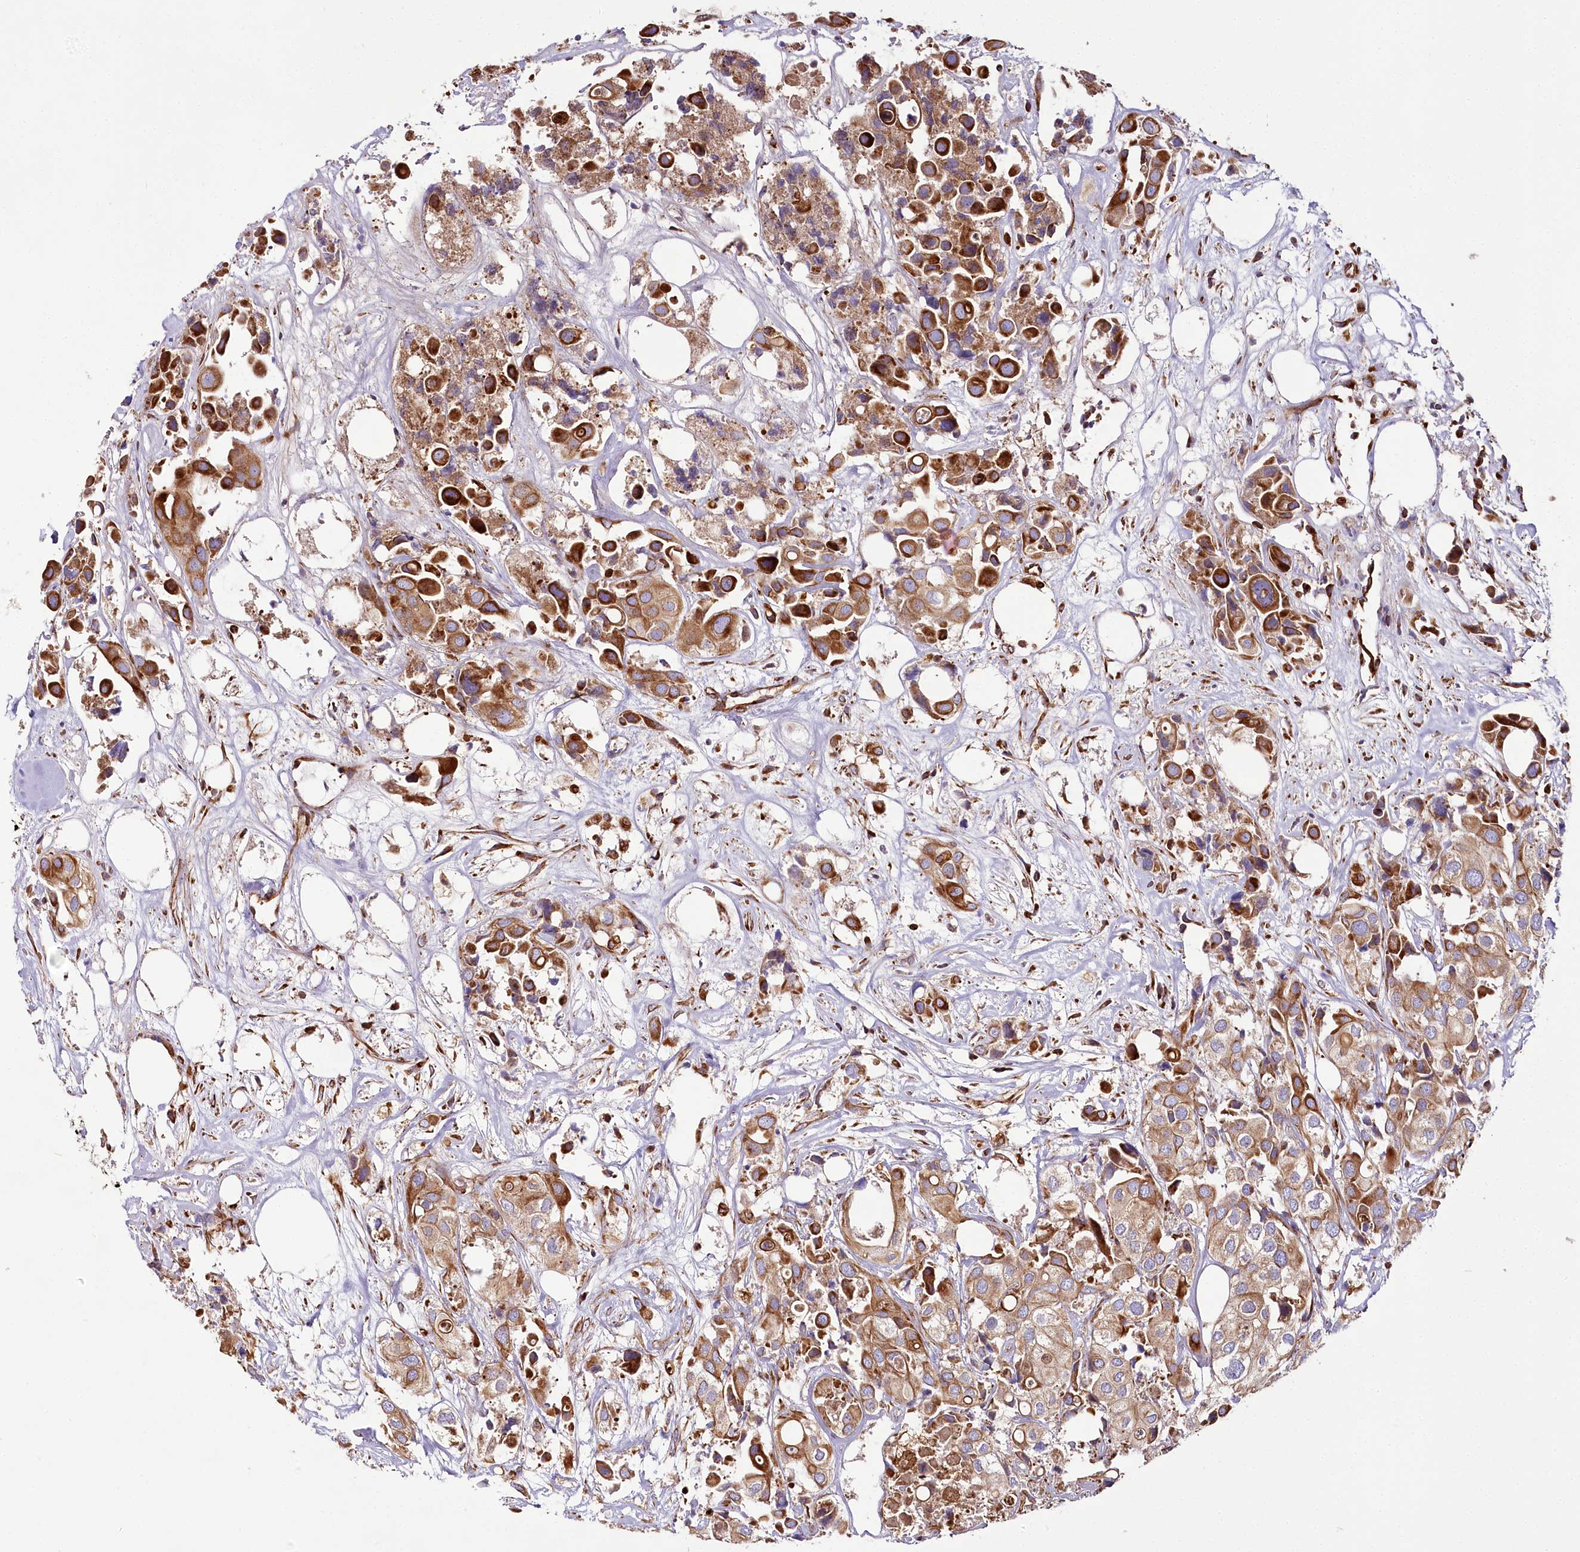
{"staining": {"intensity": "strong", "quantity": ">75%", "location": "cytoplasmic/membranous"}, "tissue": "urothelial cancer", "cell_type": "Tumor cells", "image_type": "cancer", "snomed": [{"axis": "morphology", "description": "Urothelial carcinoma, High grade"}, {"axis": "topography", "description": "Urinary bladder"}], "caption": "This is a histology image of immunohistochemistry (IHC) staining of urothelial cancer, which shows strong expression in the cytoplasmic/membranous of tumor cells.", "gene": "THUMPD3", "patient": {"sex": "male", "age": 64}}